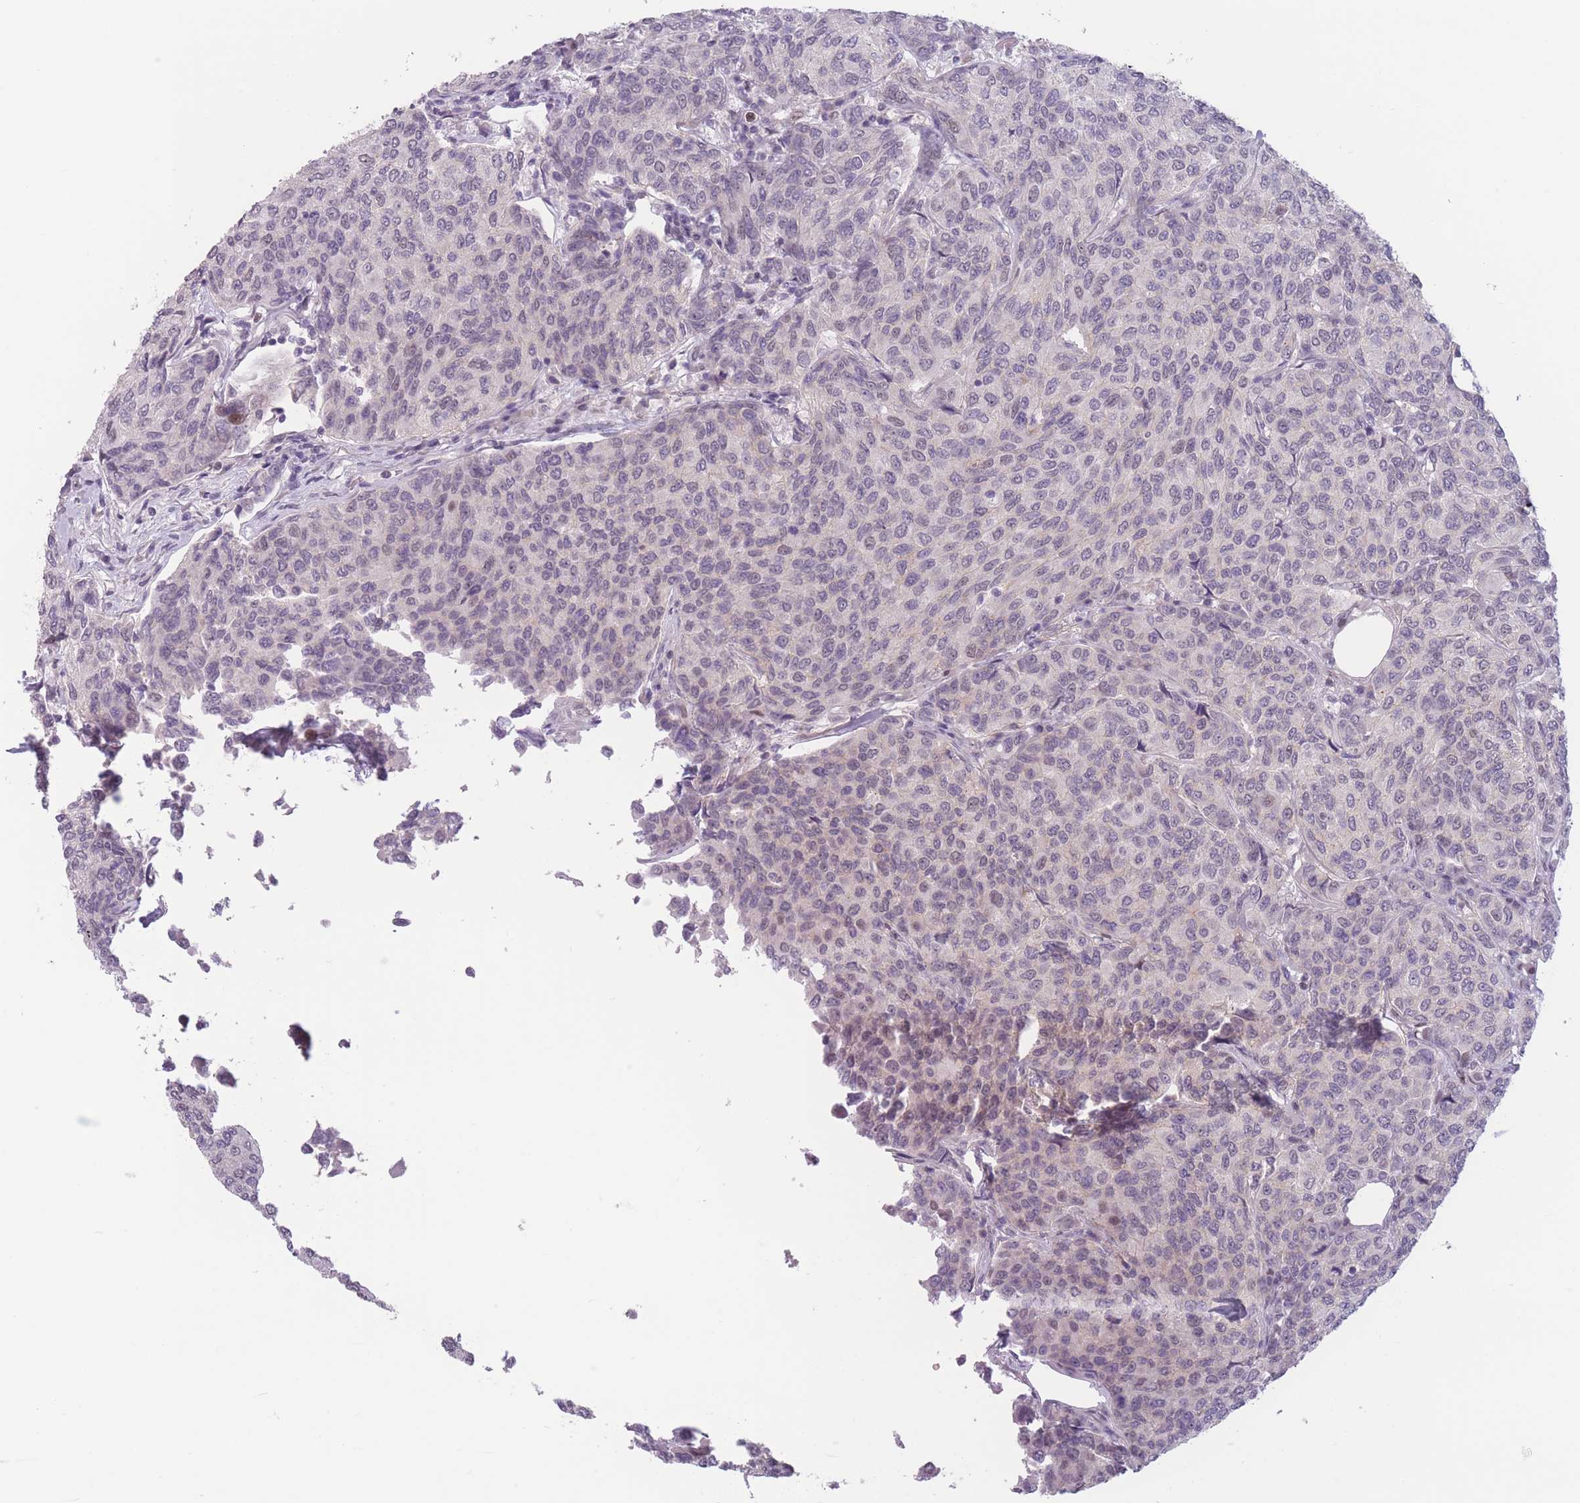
{"staining": {"intensity": "weak", "quantity": "<25%", "location": "nuclear"}, "tissue": "breast cancer", "cell_type": "Tumor cells", "image_type": "cancer", "snomed": [{"axis": "morphology", "description": "Duct carcinoma"}, {"axis": "topography", "description": "Breast"}], "caption": "Photomicrograph shows no protein staining in tumor cells of breast intraductal carcinoma tissue. (Stains: DAB (3,3'-diaminobenzidine) immunohistochemistry with hematoxylin counter stain, Microscopy: brightfield microscopy at high magnification).", "gene": "ZNF439", "patient": {"sex": "female", "age": 55}}